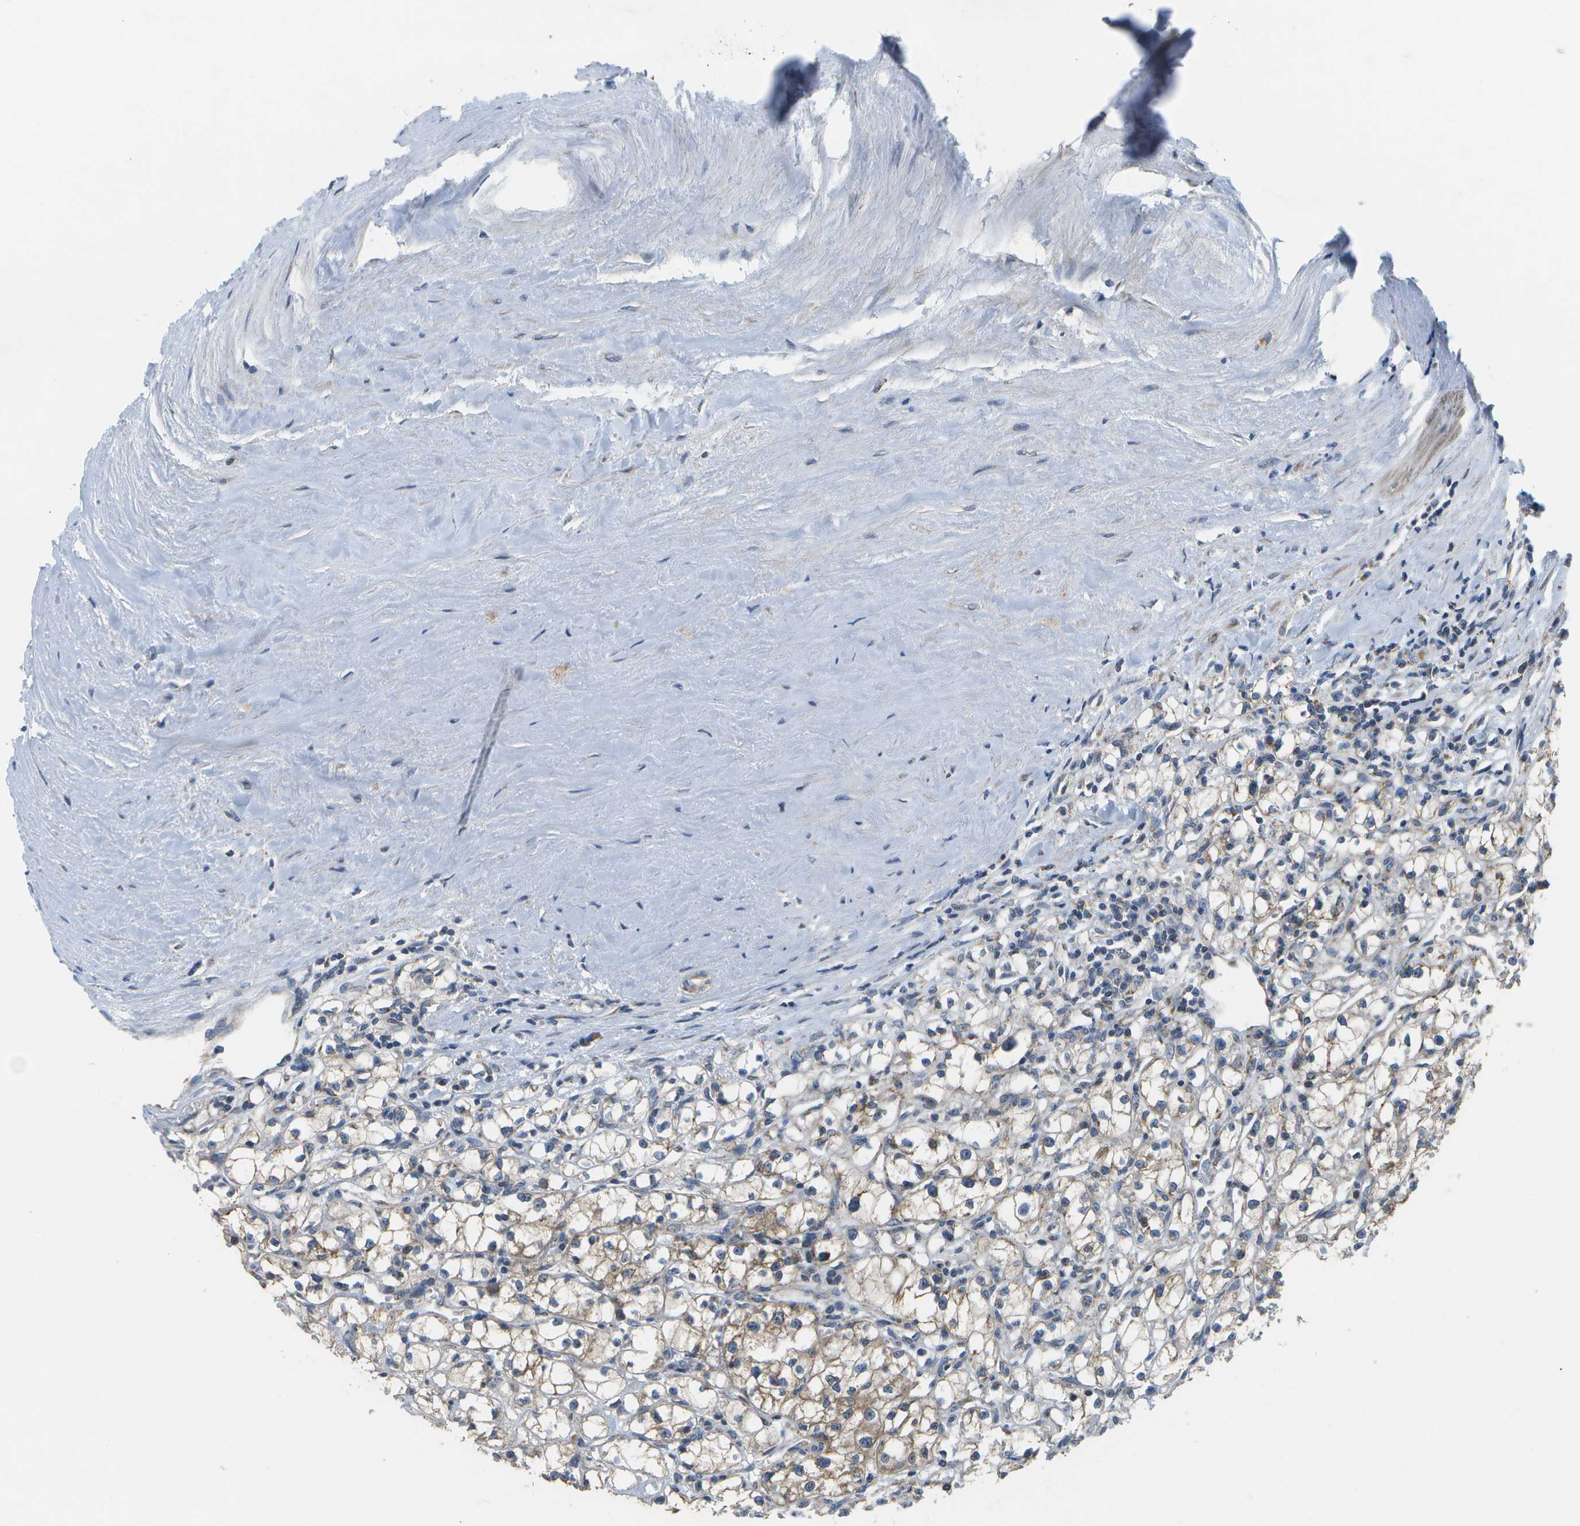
{"staining": {"intensity": "weak", "quantity": "25%-75%", "location": "cytoplasmic/membranous"}, "tissue": "renal cancer", "cell_type": "Tumor cells", "image_type": "cancer", "snomed": [{"axis": "morphology", "description": "Adenocarcinoma, NOS"}, {"axis": "topography", "description": "Kidney"}], "caption": "DAB immunohistochemical staining of human renal cancer (adenocarcinoma) demonstrates weak cytoplasmic/membranous protein positivity in approximately 25%-75% of tumor cells.", "gene": "HADHA", "patient": {"sex": "male", "age": 56}}